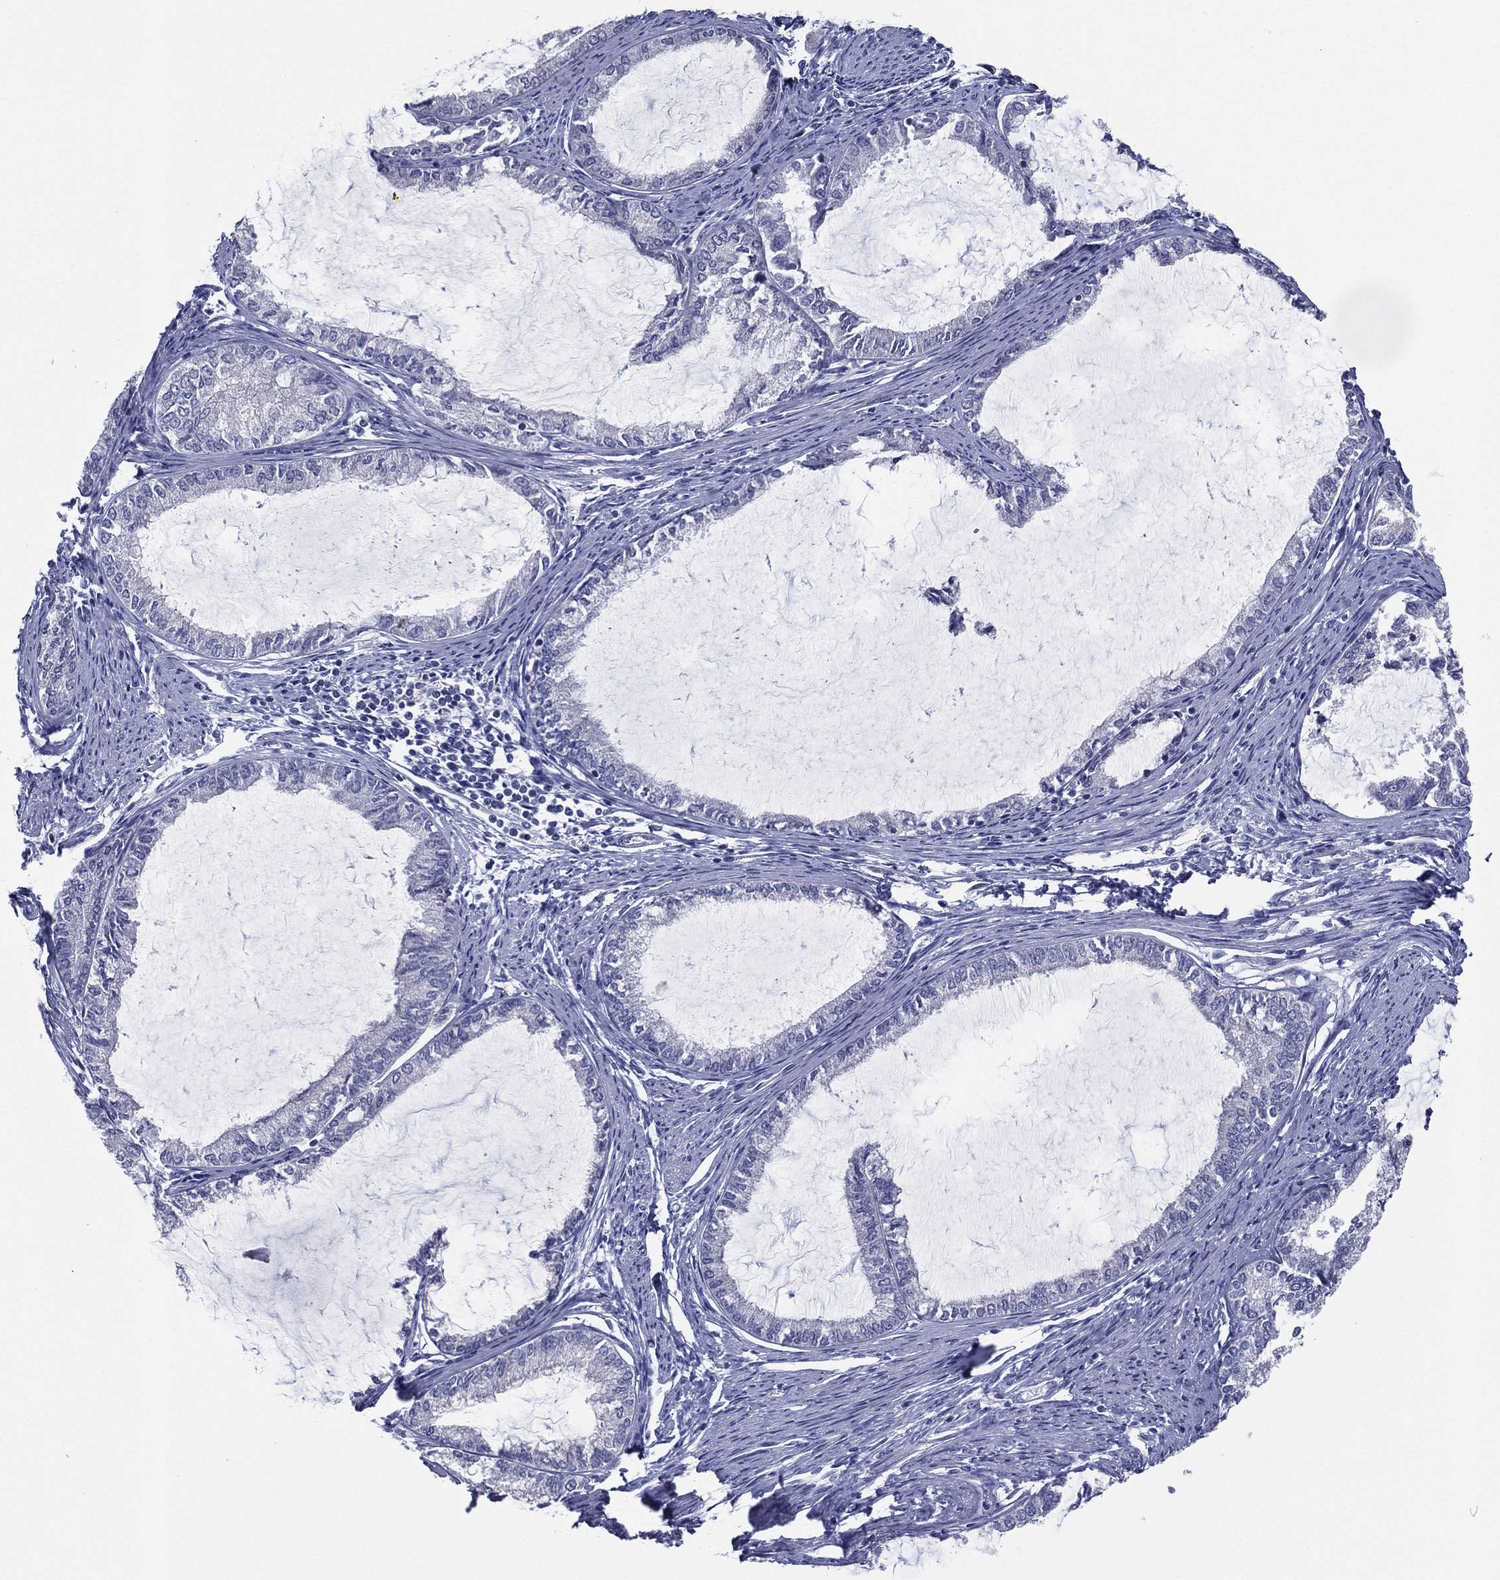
{"staining": {"intensity": "negative", "quantity": "none", "location": "none"}, "tissue": "endometrial cancer", "cell_type": "Tumor cells", "image_type": "cancer", "snomed": [{"axis": "morphology", "description": "Adenocarcinoma, NOS"}, {"axis": "topography", "description": "Endometrium"}], "caption": "Histopathology image shows no protein positivity in tumor cells of endometrial cancer (adenocarcinoma) tissue. (Brightfield microscopy of DAB (3,3'-diaminobenzidine) immunohistochemistry (IHC) at high magnification).", "gene": "SLC13A4", "patient": {"sex": "female", "age": 86}}